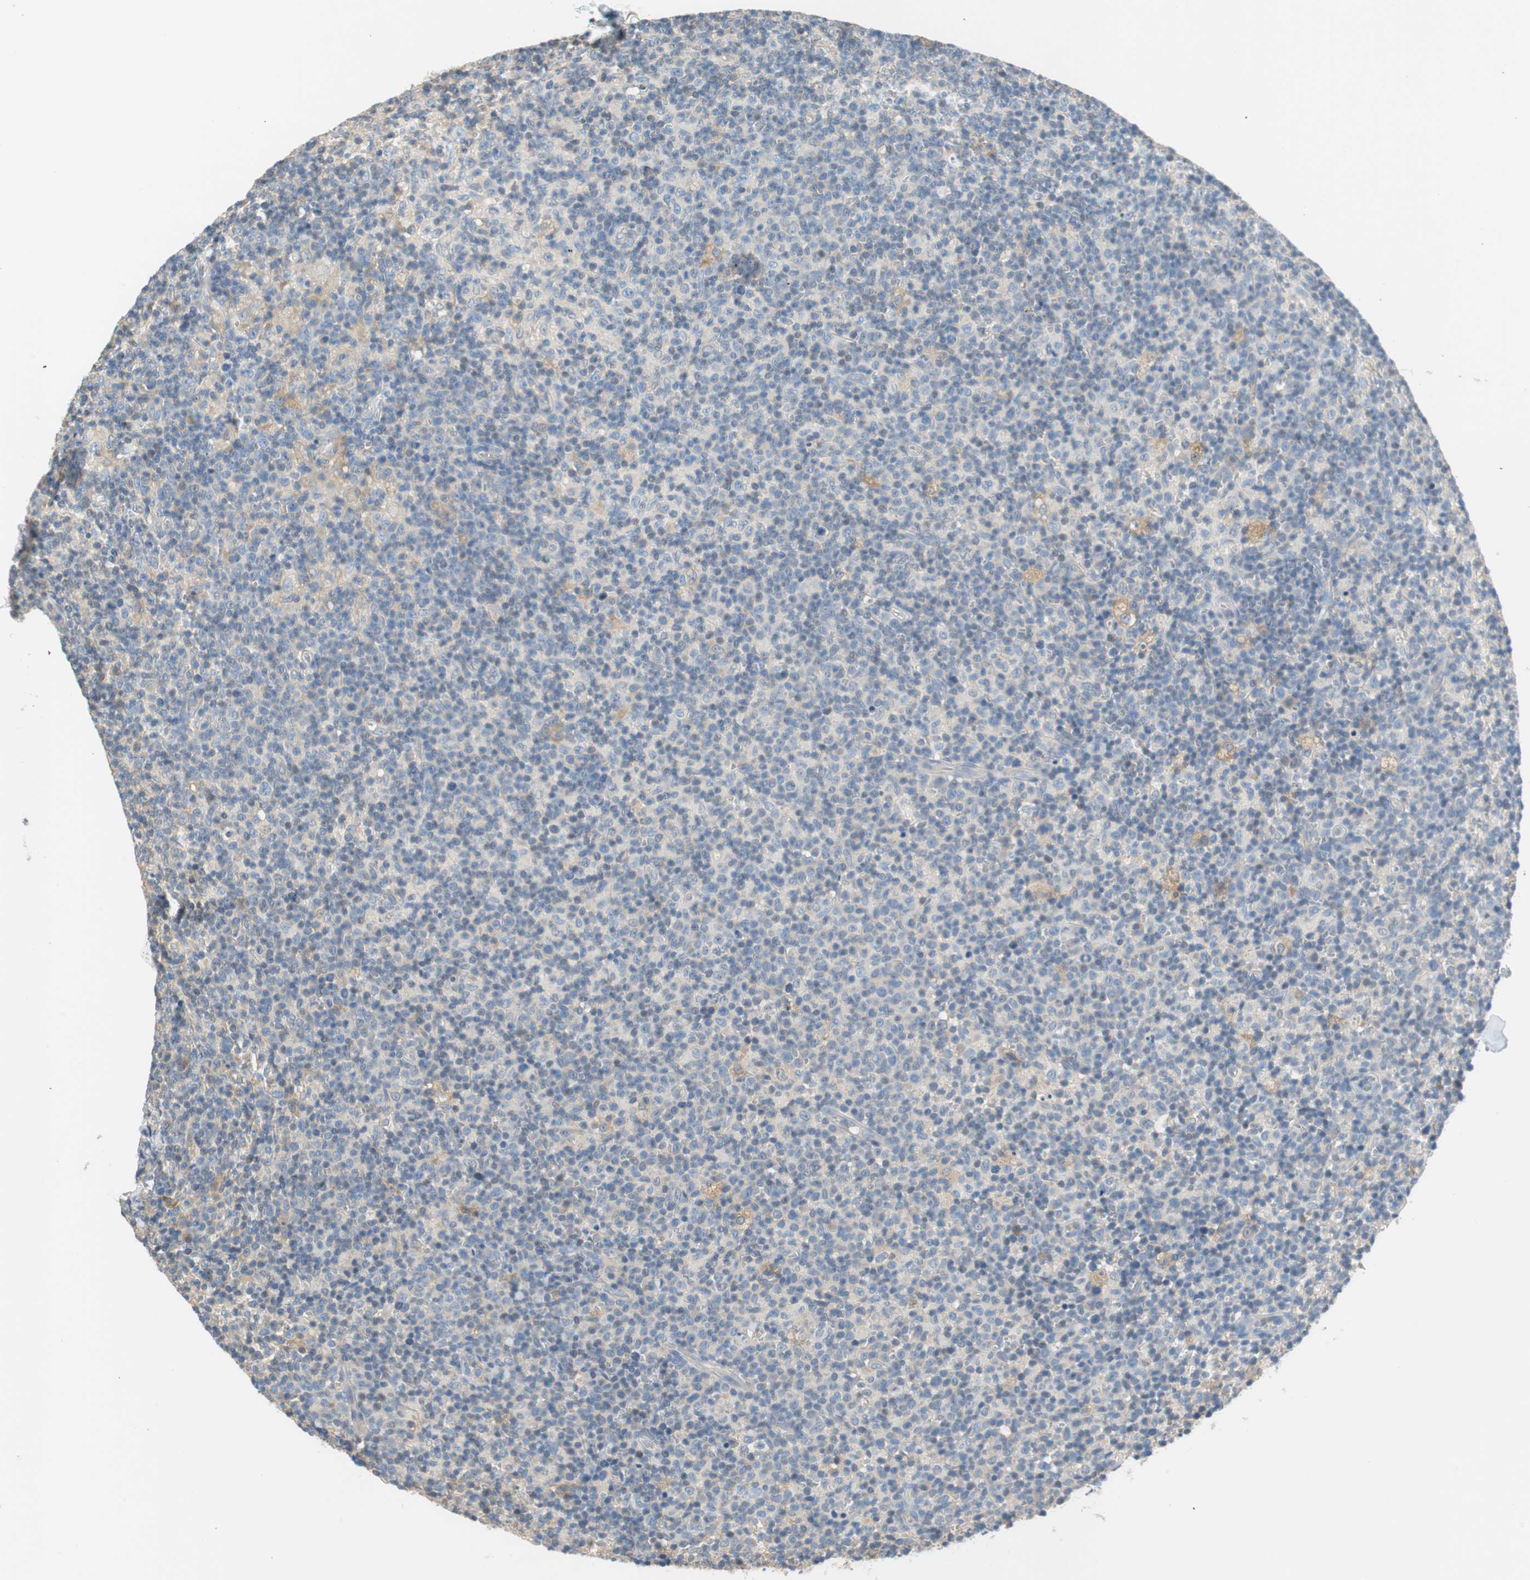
{"staining": {"intensity": "negative", "quantity": "none", "location": "none"}, "tissue": "lymph node", "cell_type": "Germinal center cells", "image_type": "normal", "snomed": [{"axis": "morphology", "description": "Normal tissue, NOS"}, {"axis": "morphology", "description": "Inflammation, NOS"}, {"axis": "topography", "description": "Lymph node"}], "caption": "Lymph node stained for a protein using immunohistochemistry shows no staining germinal center cells.", "gene": "GLUL", "patient": {"sex": "male", "age": 55}}